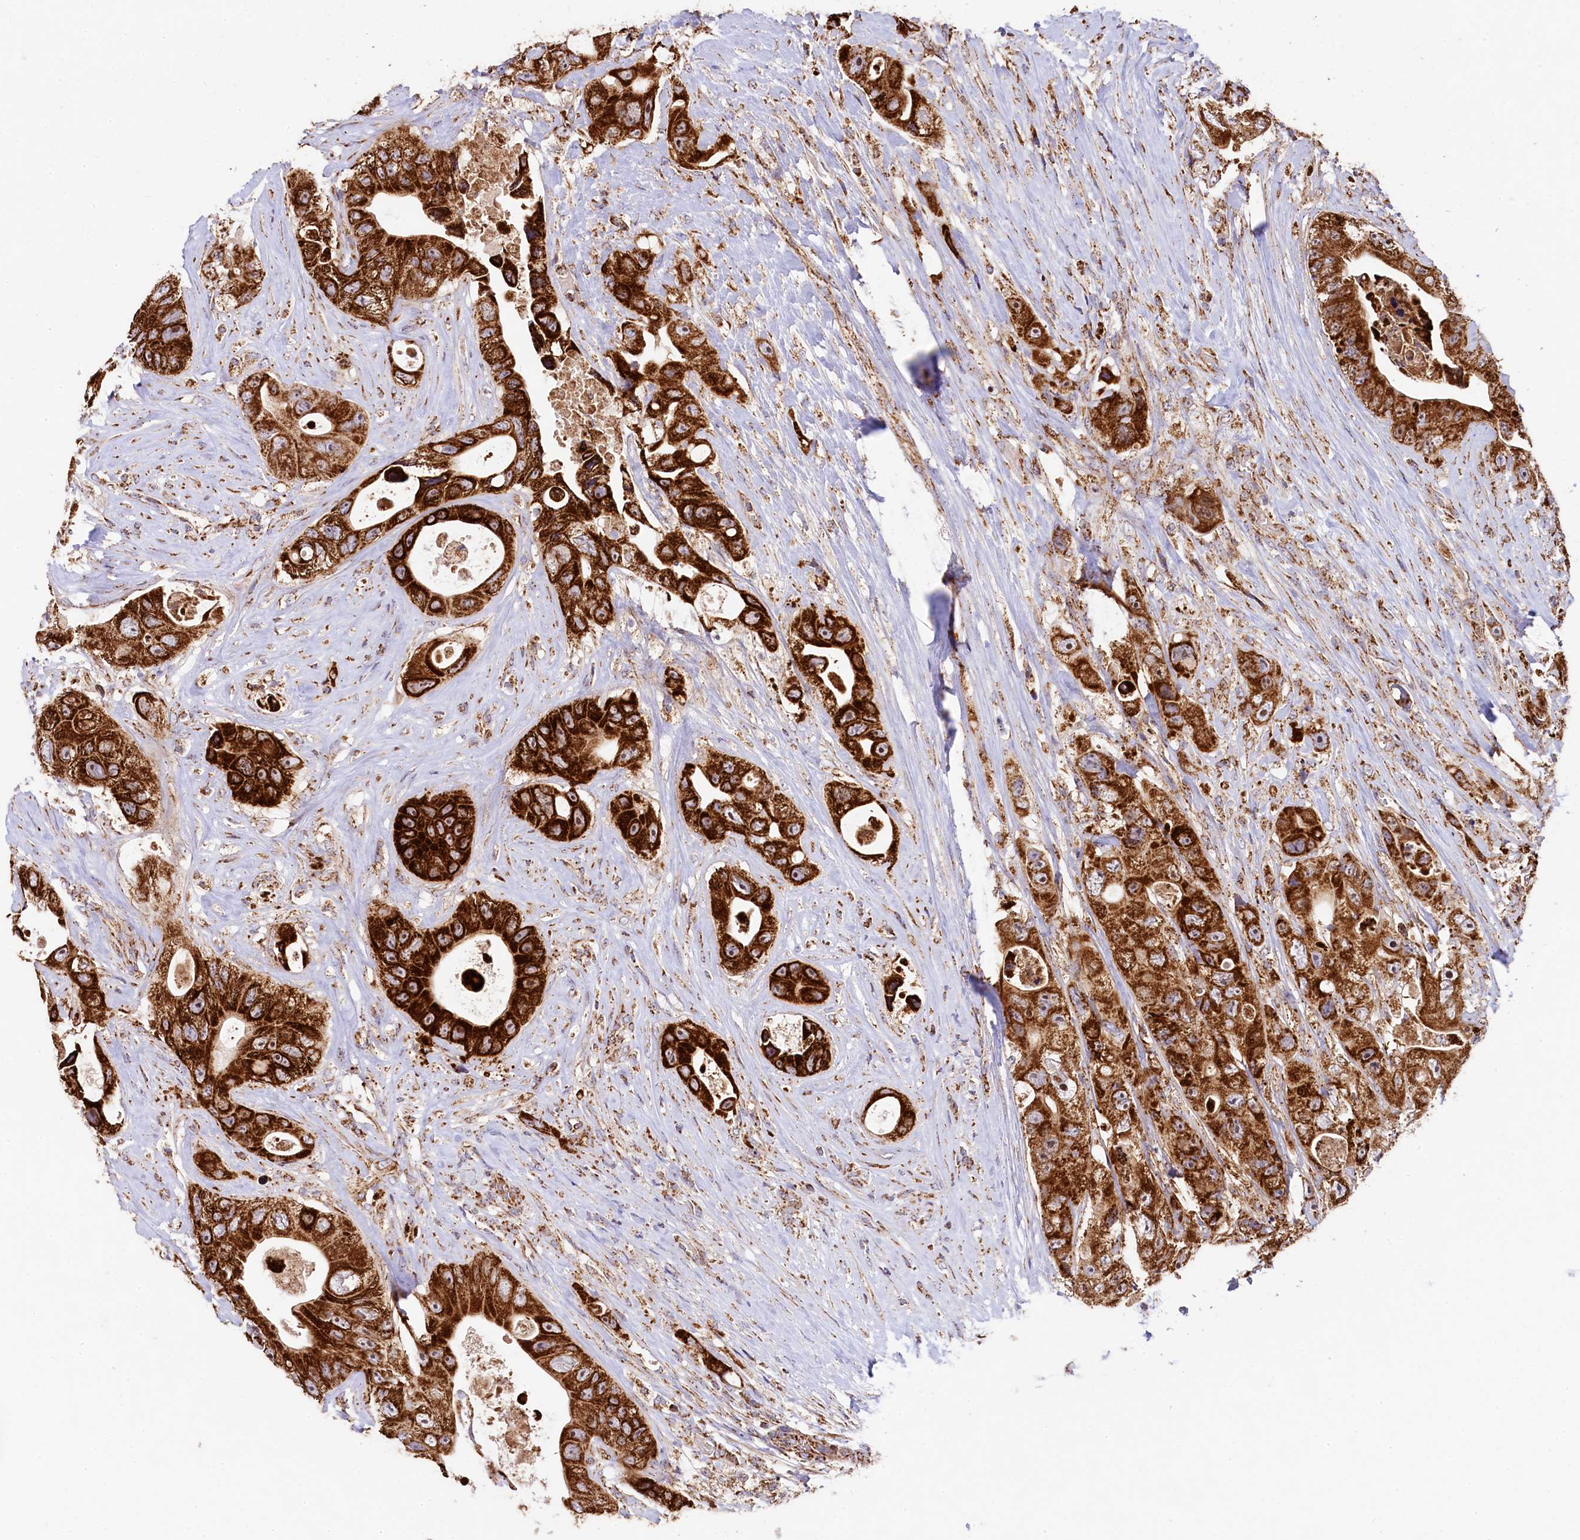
{"staining": {"intensity": "strong", "quantity": ">75%", "location": "cytoplasmic/membranous"}, "tissue": "colorectal cancer", "cell_type": "Tumor cells", "image_type": "cancer", "snomed": [{"axis": "morphology", "description": "Adenocarcinoma, NOS"}, {"axis": "topography", "description": "Colon"}], "caption": "Adenocarcinoma (colorectal) stained with DAB (3,3'-diaminobenzidine) immunohistochemistry (IHC) displays high levels of strong cytoplasmic/membranous positivity in approximately >75% of tumor cells. The protein is shown in brown color, while the nuclei are stained blue.", "gene": "CLYBL", "patient": {"sex": "female", "age": 46}}